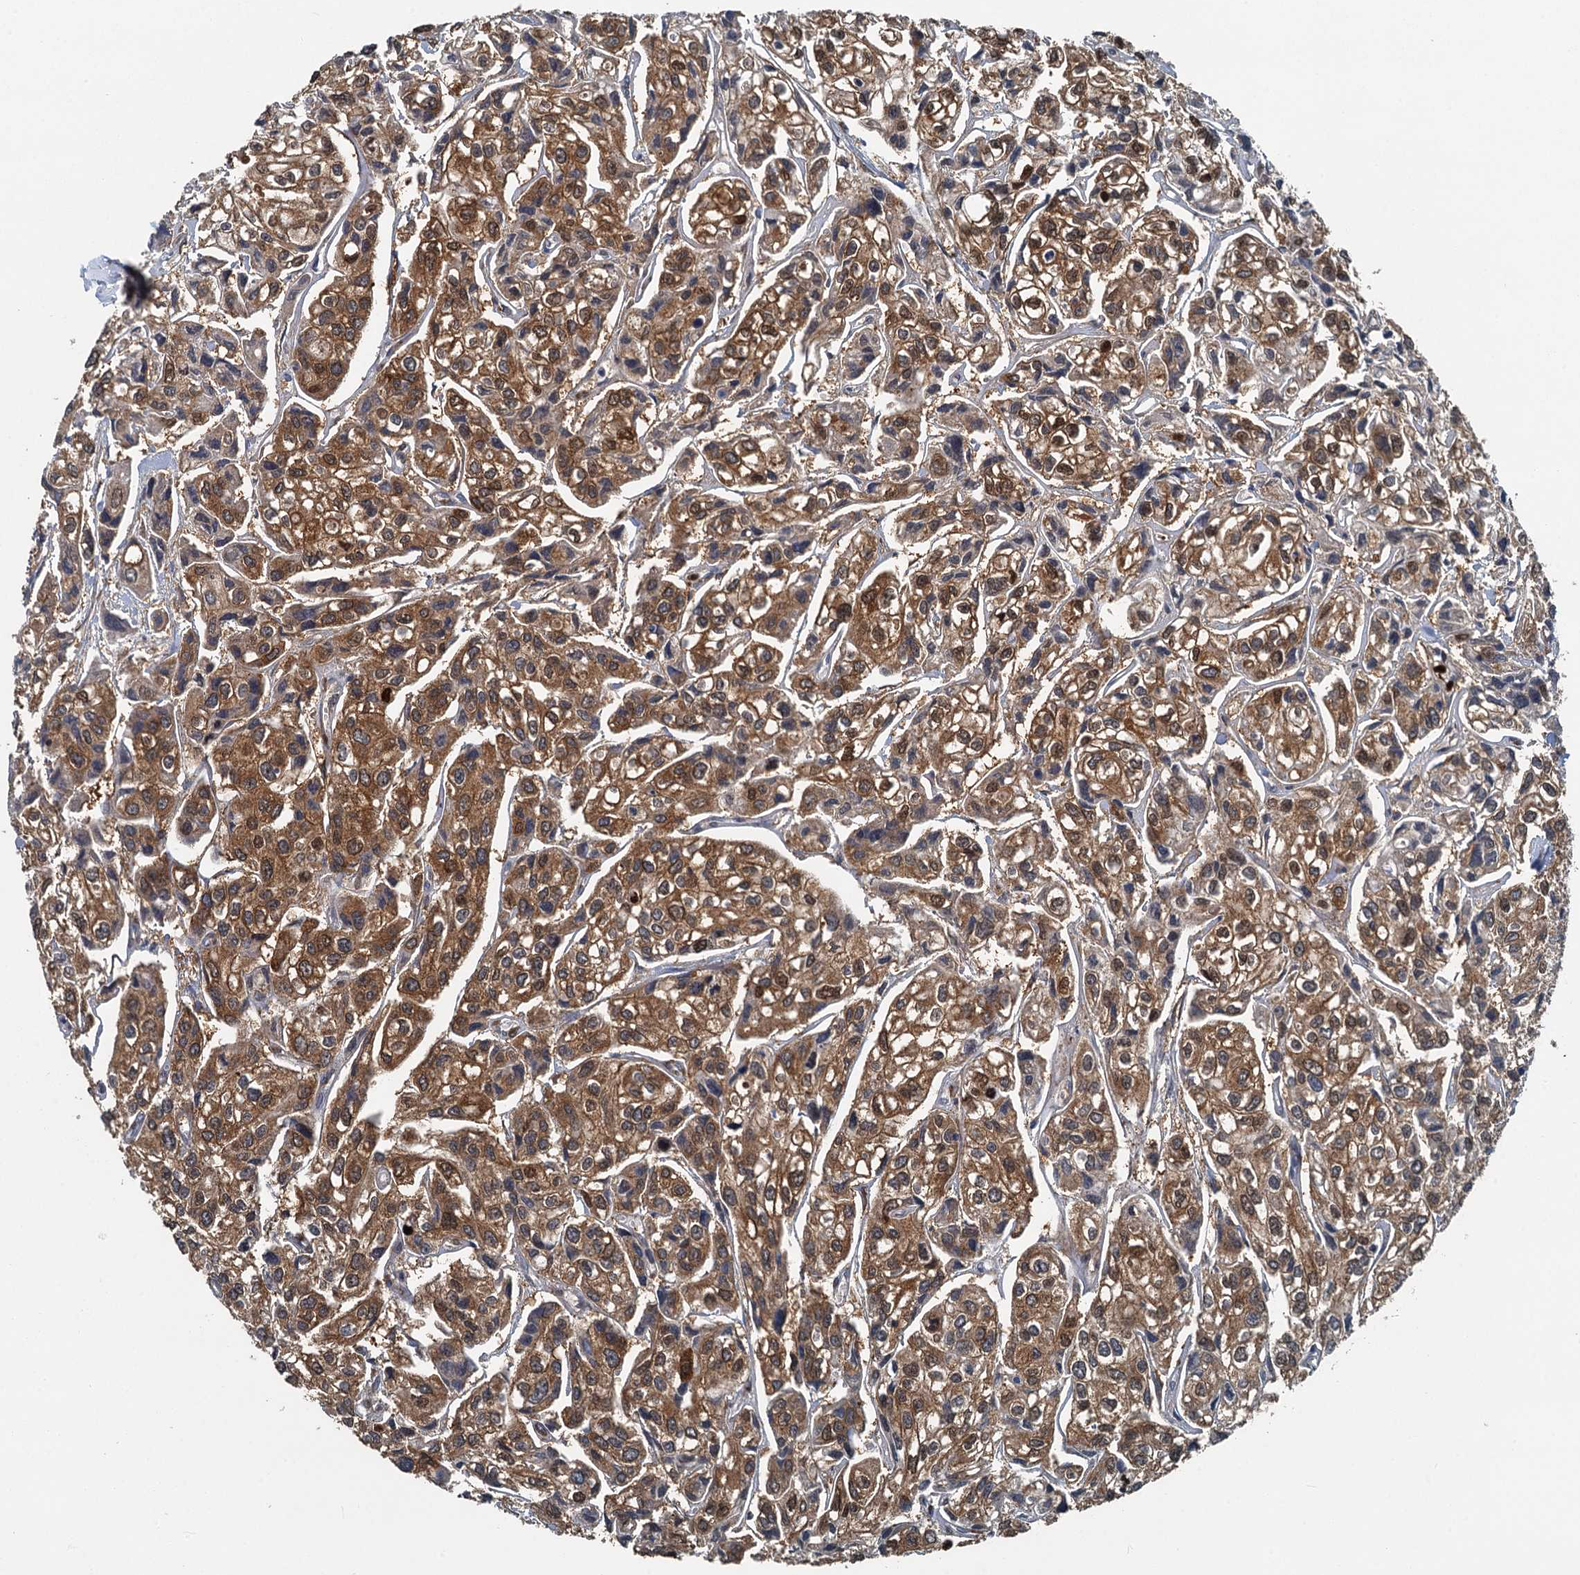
{"staining": {"intensity": "moderate", "quantity": ">75%", "location": "cytoplasmic/membranous"}, "tissue": "urothelial cancer", "cell_type": "Tumor cells", "image_type": "cancer", "snomed": [{"axis": "morphology", "description": "Urothelial carcinoma, High grade"}, {"axis": "topography", "description": "Urinary bladder"}], "caption": "Immunohistochemical staining of urothelial carcinoma (high-grade) displays medium levels of moderate cytoplasmic/membranous protein staining in approximately >75% of tumor cells.", "gene": "GPI", "patient": {"sex": "male", "age": 67}}